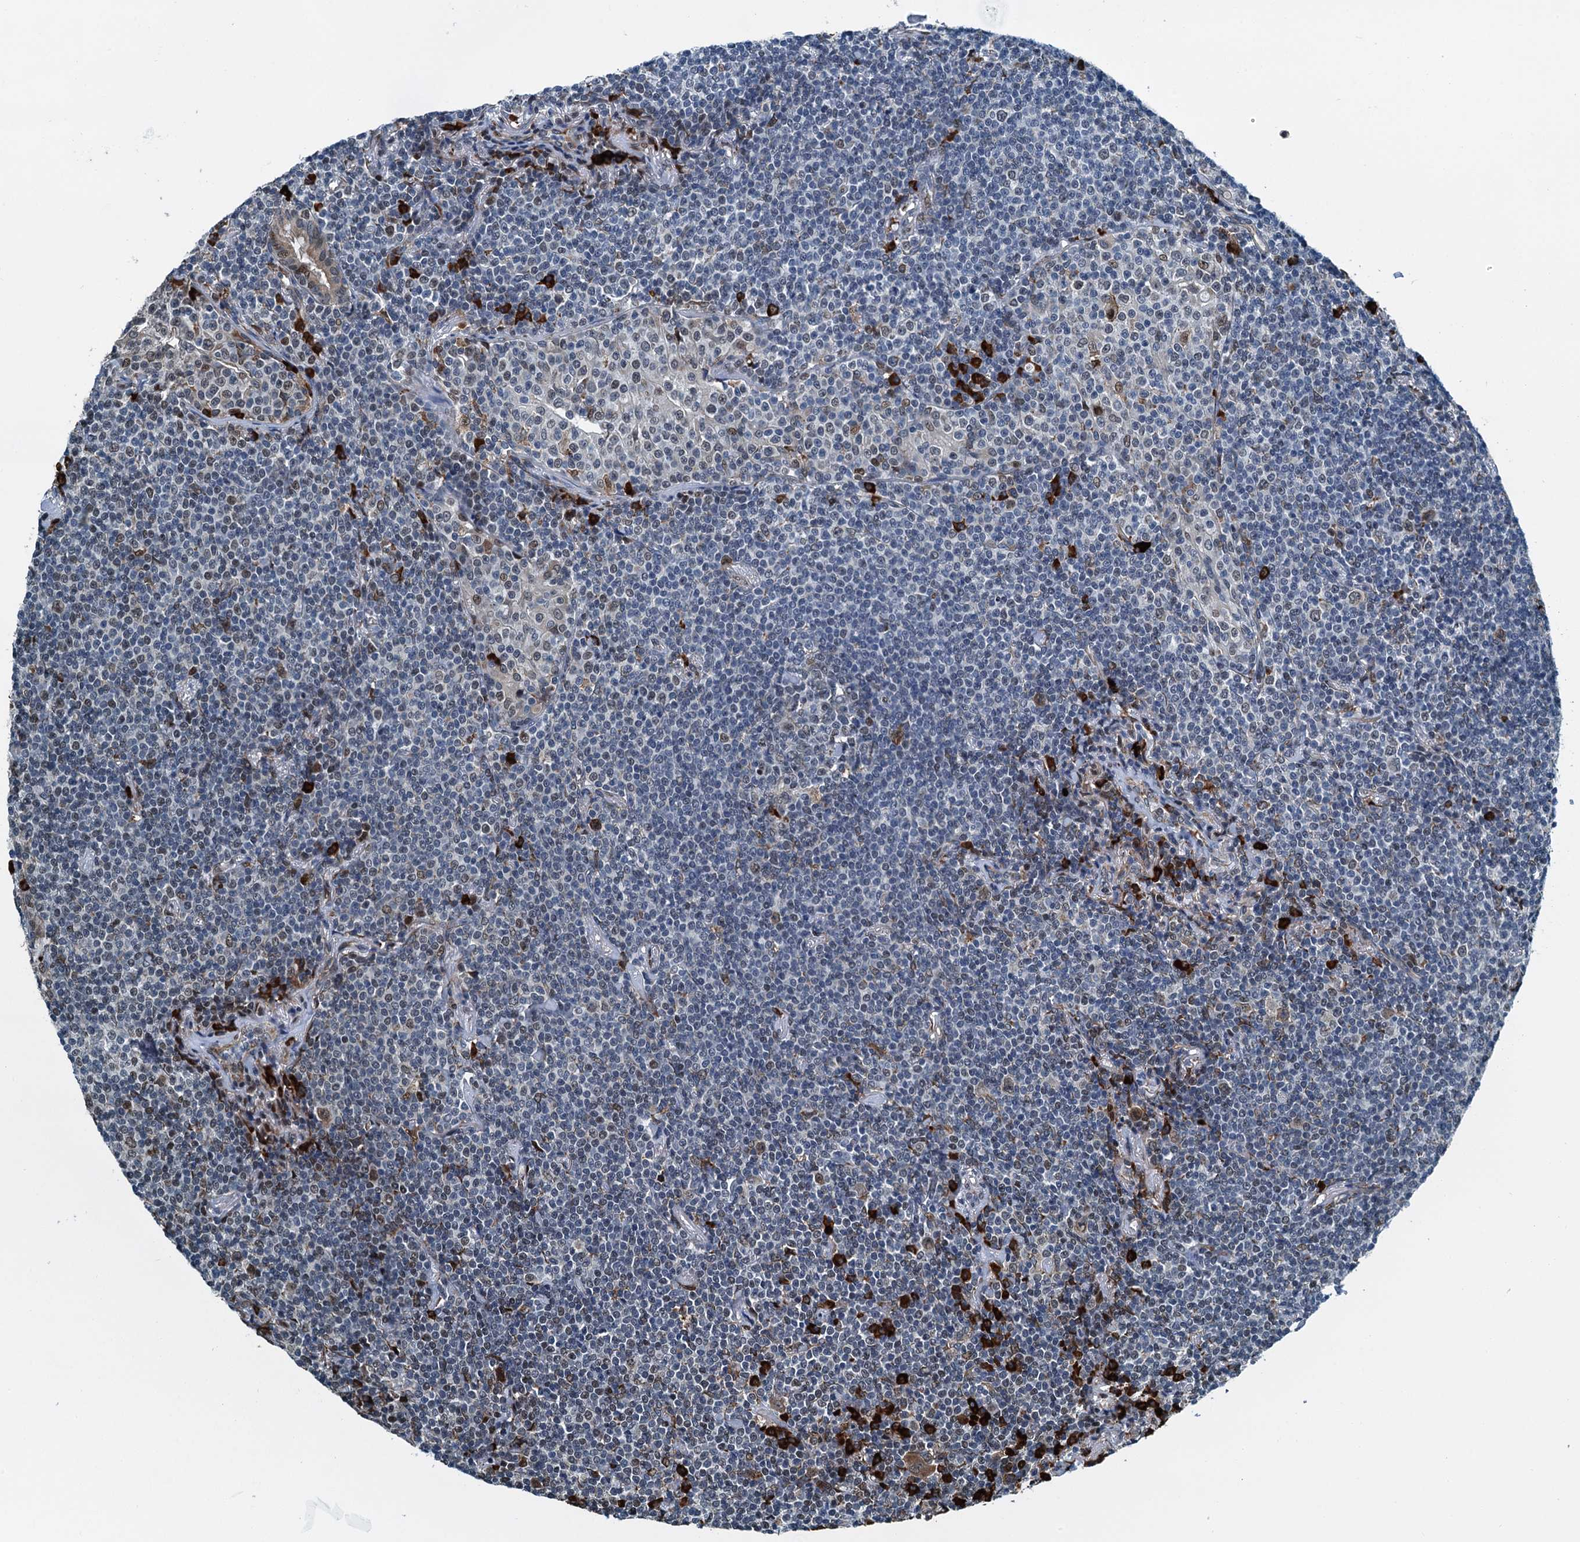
{"staining": {"intensity": "negative", "quantity": "none", "location": "none"}, "tissue": "lymphoma", "cell_type": "Tumor cells", "image_type": "cancer", "snomed": [{"axis": "morphology", "description": "Malignant lymphoma, non-Hodgkin's type, Low grade"}, {"axis": "topography", "description": "Lung"}], "caption": "This micrograph is of lymphoma stained with immunohistochemistry (IHC) to label a protein in brown with the nuclei are counter-stained blue. There is no staining in tumor cells.", "gene": "TAMALIN", "patient": {"sex": "female", "age": 71}}